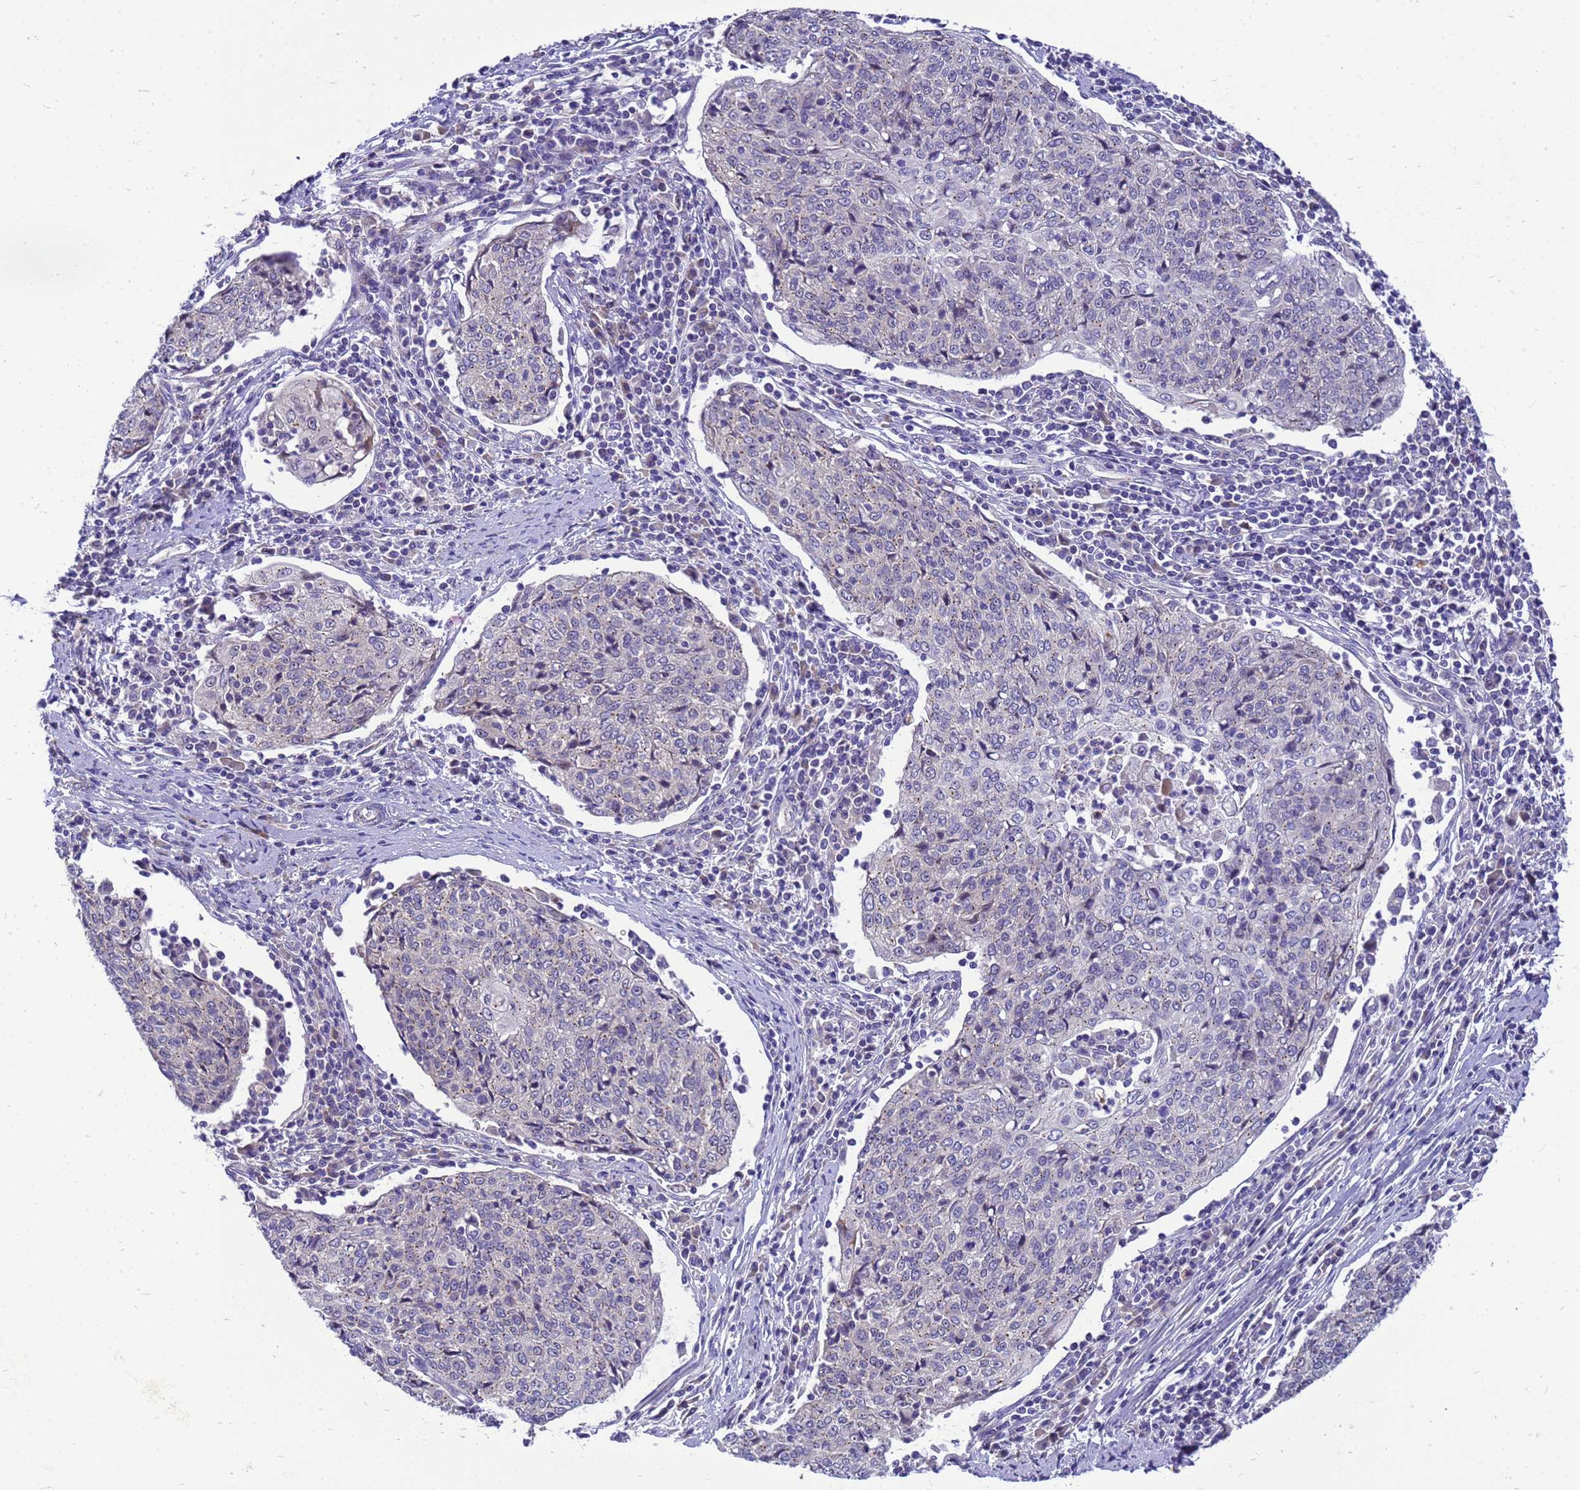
{"staining": {"intensity": "negative", "quantity": "none", "location": "none"}, "tissue": "cervical cancer", "cell_type": "Tumor cells", "image_type": "cancer", "snomed": [{"axis": "morphology", "description": "Squamous cell carcinoma, NOS"}, {"axis": "topography", "description": "Cervix"}], "caption": "A high-resolution photomicrograph shows immunohistochemistry (IHC) staining of squamous cell carcinoma (cervical), which displays no significant staining in tumor cells.", "gene": "POP7", "patient": {"sex": "female", "age": 48}}